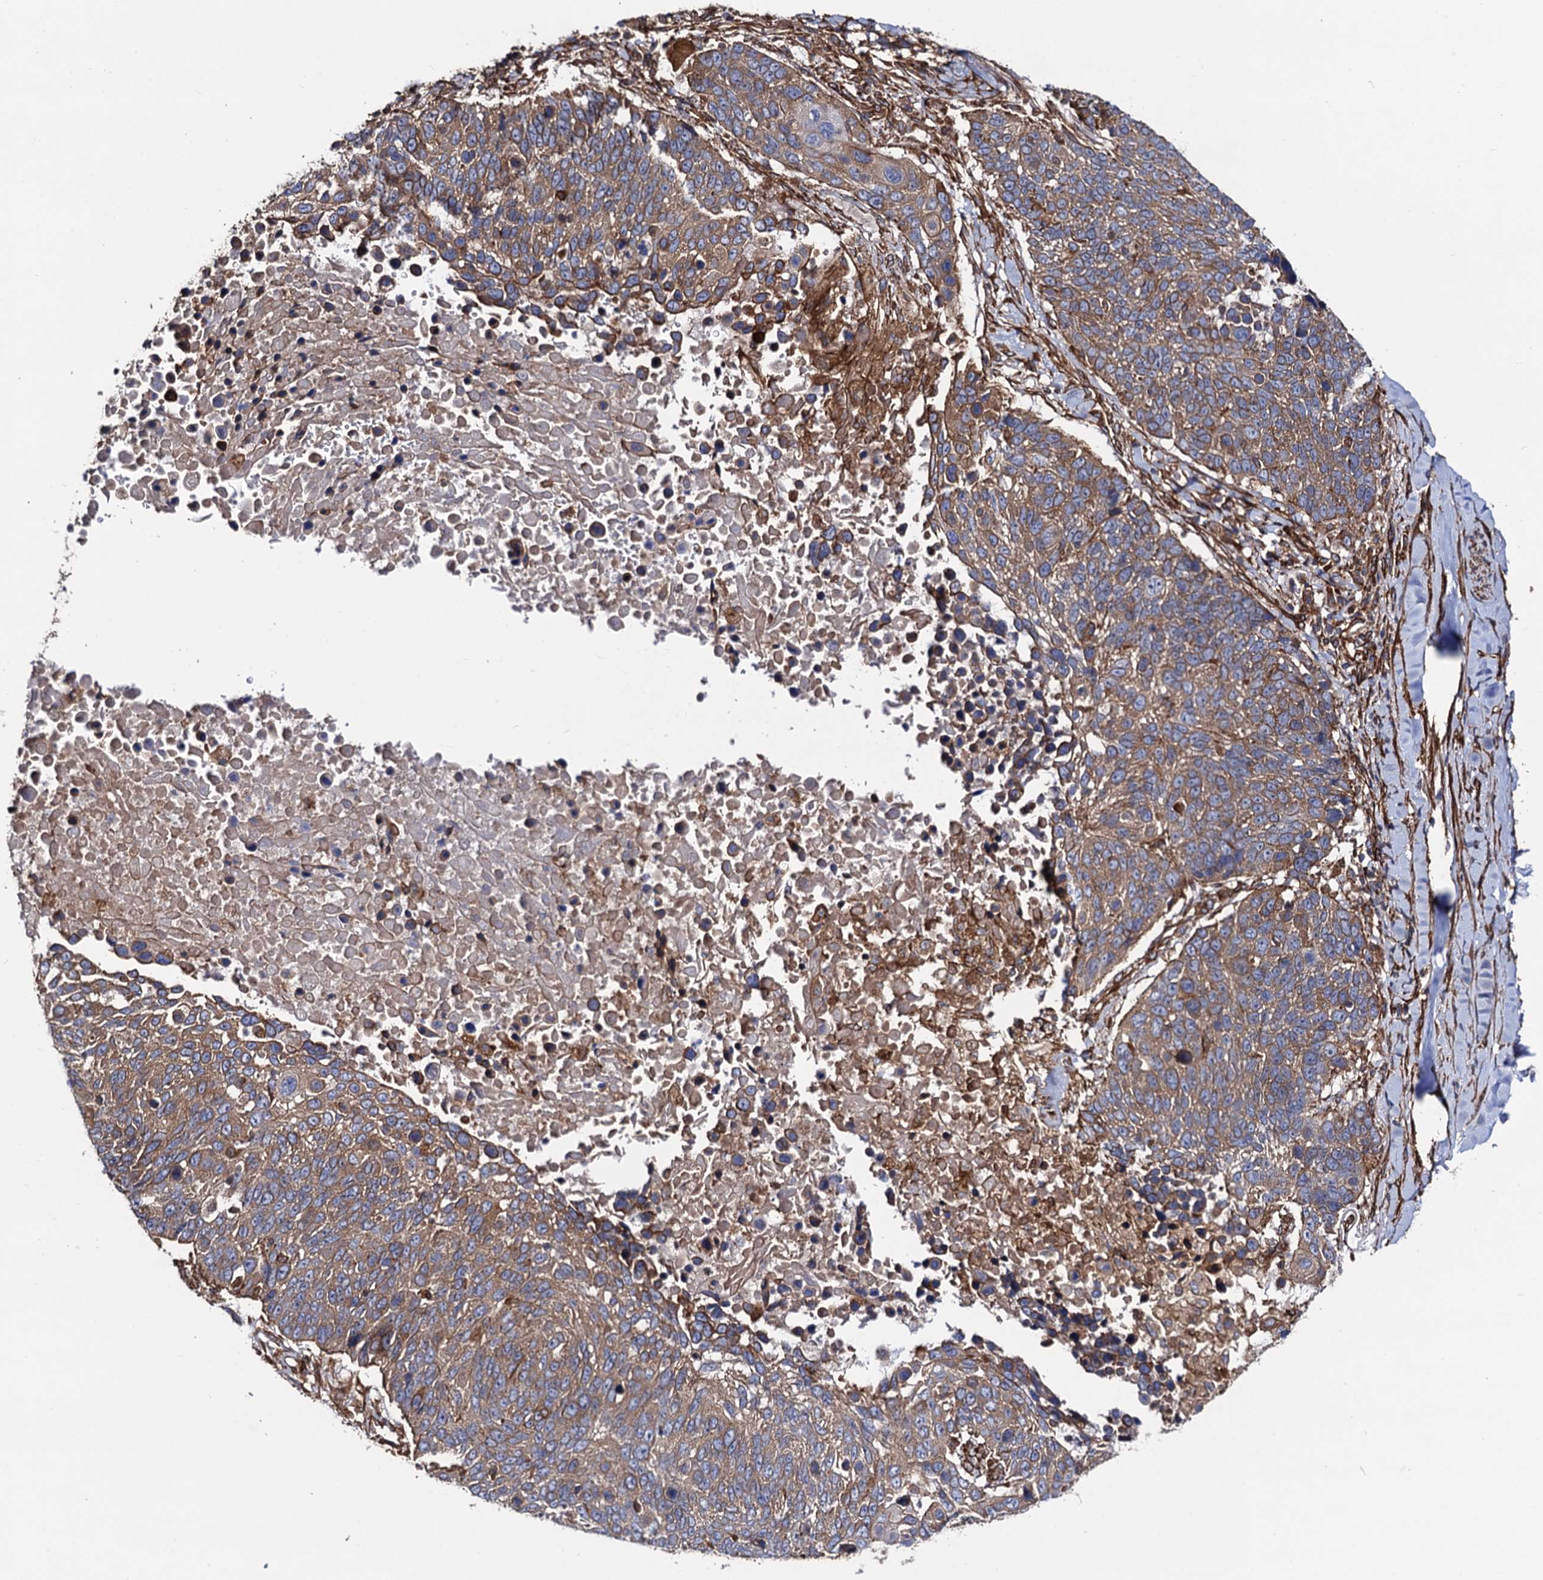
{"staining": {"intensity": "moderate", "quantity": ">75%", "location": "cytoplasmic/membranous"}, "tissue": "lung cancer", "cell_type": "Tumor cells", "image_type": "cancer", "snomed": [{"axis": "morphology", "description": "Normal tissue, NOS"}, {"axis": "morphology", "description": "Squamous cell carcinoma, NOS"}, {"axis": "topography", "description": "Lymph node"}, {"axis": "topography", "description": "Lung"}], "caption": "Lung cancer stained with a protein marker demonstrates moderate staining in tumor cells.", "gene": "CIP2A", "patient": {"sex": "male", "age": 66}}